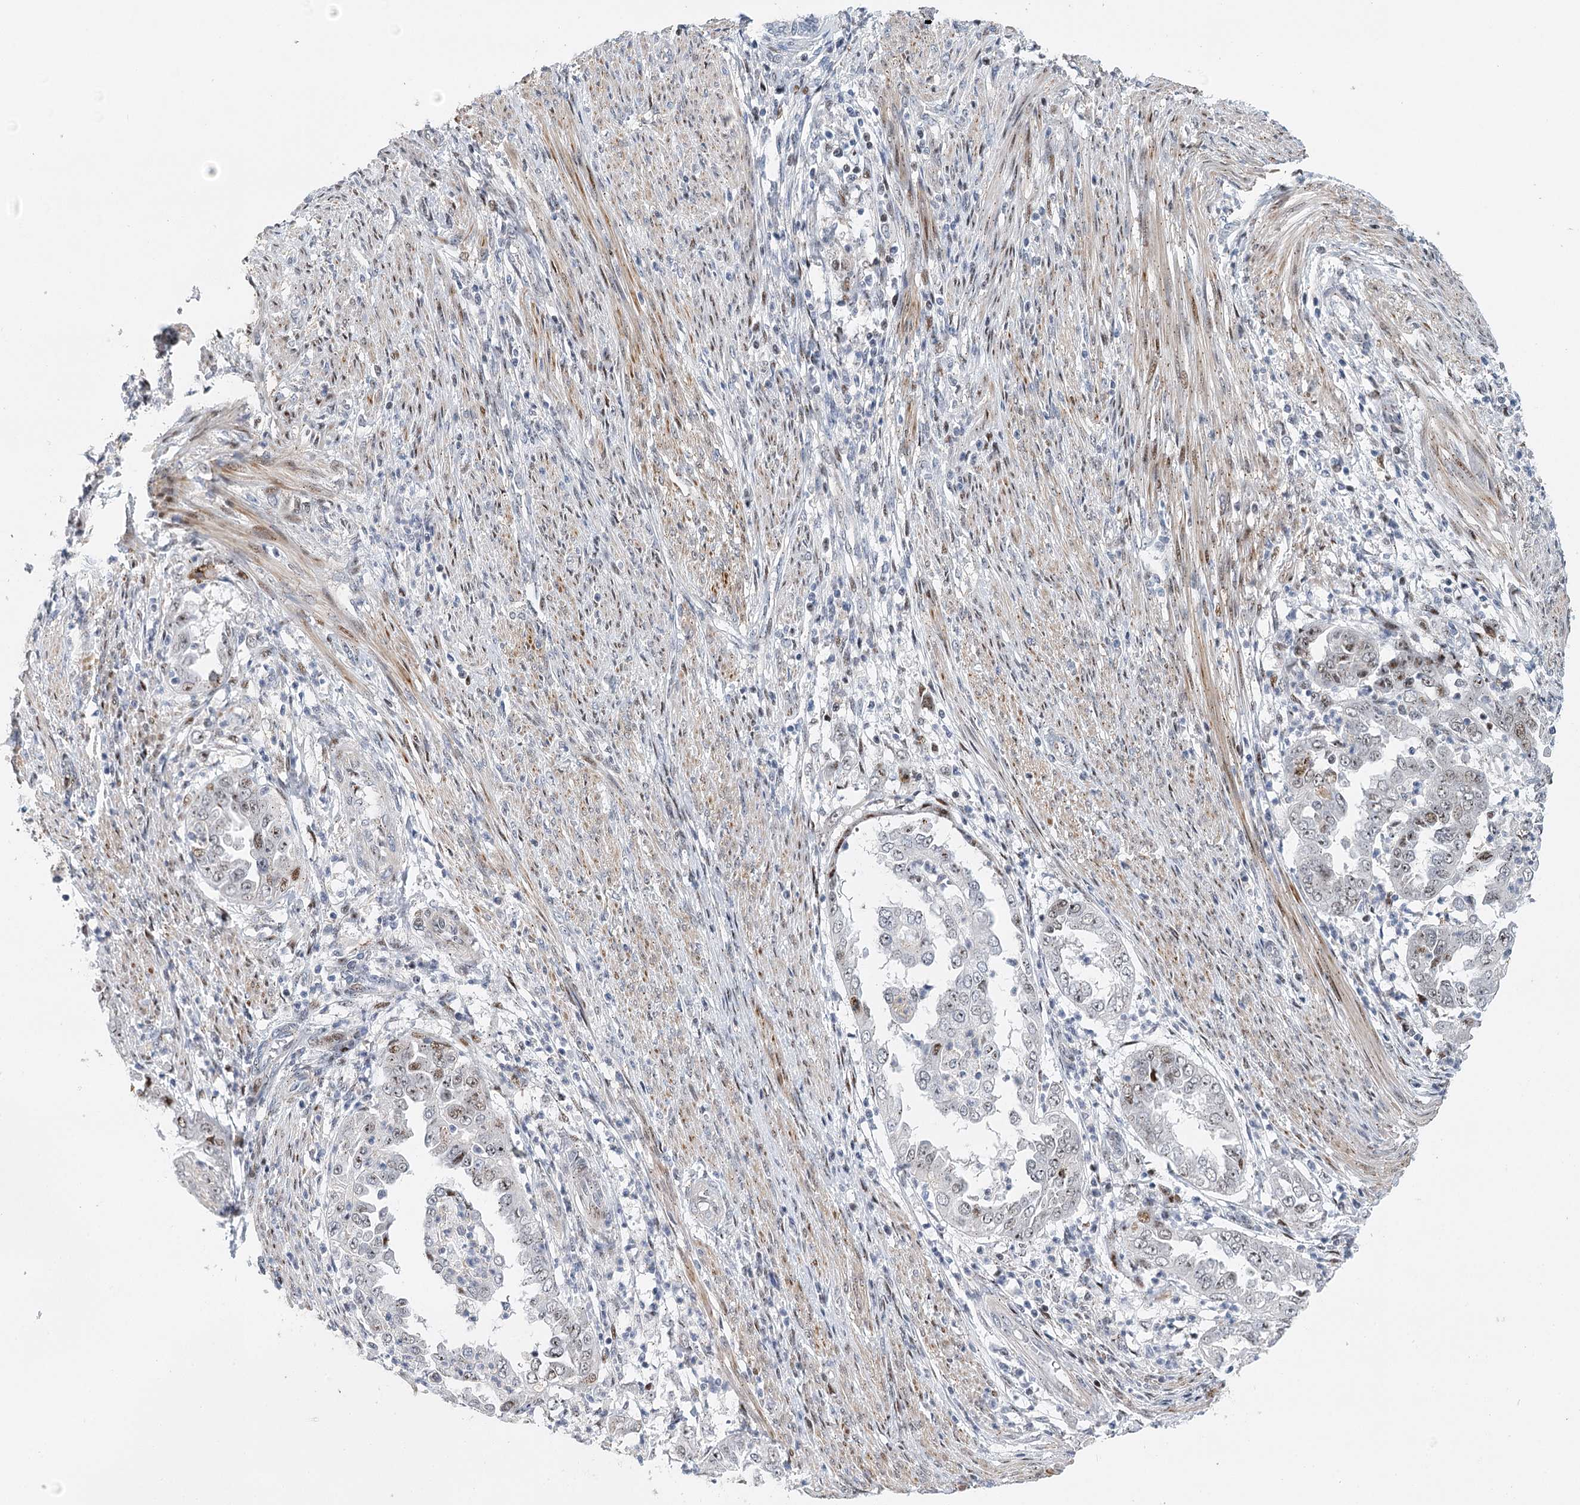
{"staining": {"intensity": "weak", "quantity": "25%-75%", "location": "nuclear"}, "tissue": "endometrial cancer", "cell_type": "Tumor cells", "image_type": "cancer", "snomed": [{"axis": "morphology", "description": "Adenocarcinoma, NOS"}, {"axis": "topography", "description": "Endometrium"}], "caption": "The image demonstrates staining of adenocarcinoma (endometrial), revealing weak nuclear protein positivity (brown color) within tumor cells.", "gene": "CAMTA1", "patient": {"sex": "female", "age": 85}}